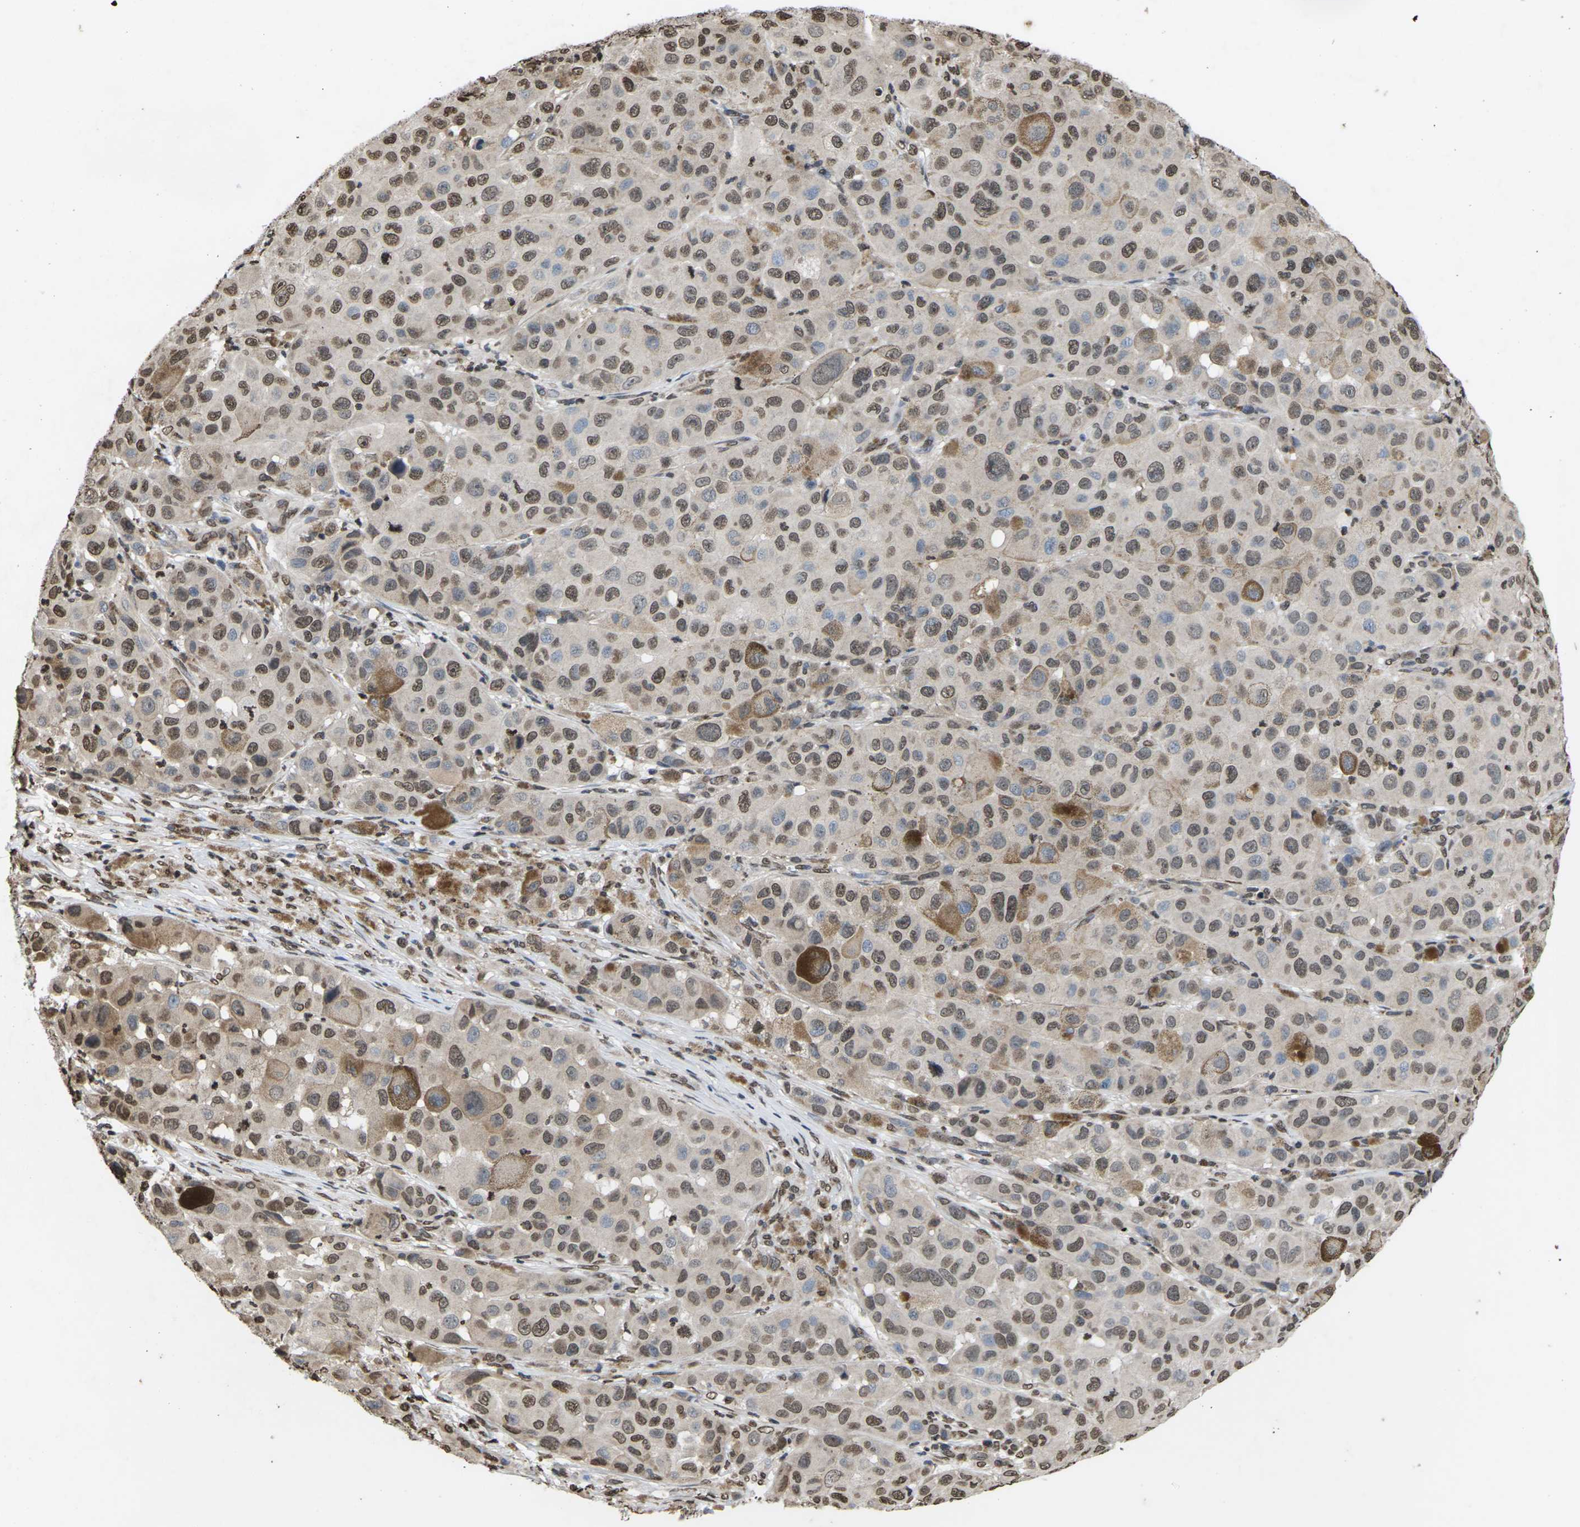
{"staining": {"intensity": "moderate", "quantity": ">75%", "location": "nuclear"}, "tissue": "melanoma", "cell_type": "Tumor cells", "image_type": "cancer", "snomed": [{"axis": "morphology", "description": "Malignant melanoma, NOS"}, {"axis": "topography", "description": "Skin"}], "caption": "This histopathology image demonstrates immunohistochemistry staining of malignant melanoma, with medium moderate nuclear positivity in approximately >75% of tumor cells.", "gene": "EMSY", "patient": {"sex": "male", "age": 96}}